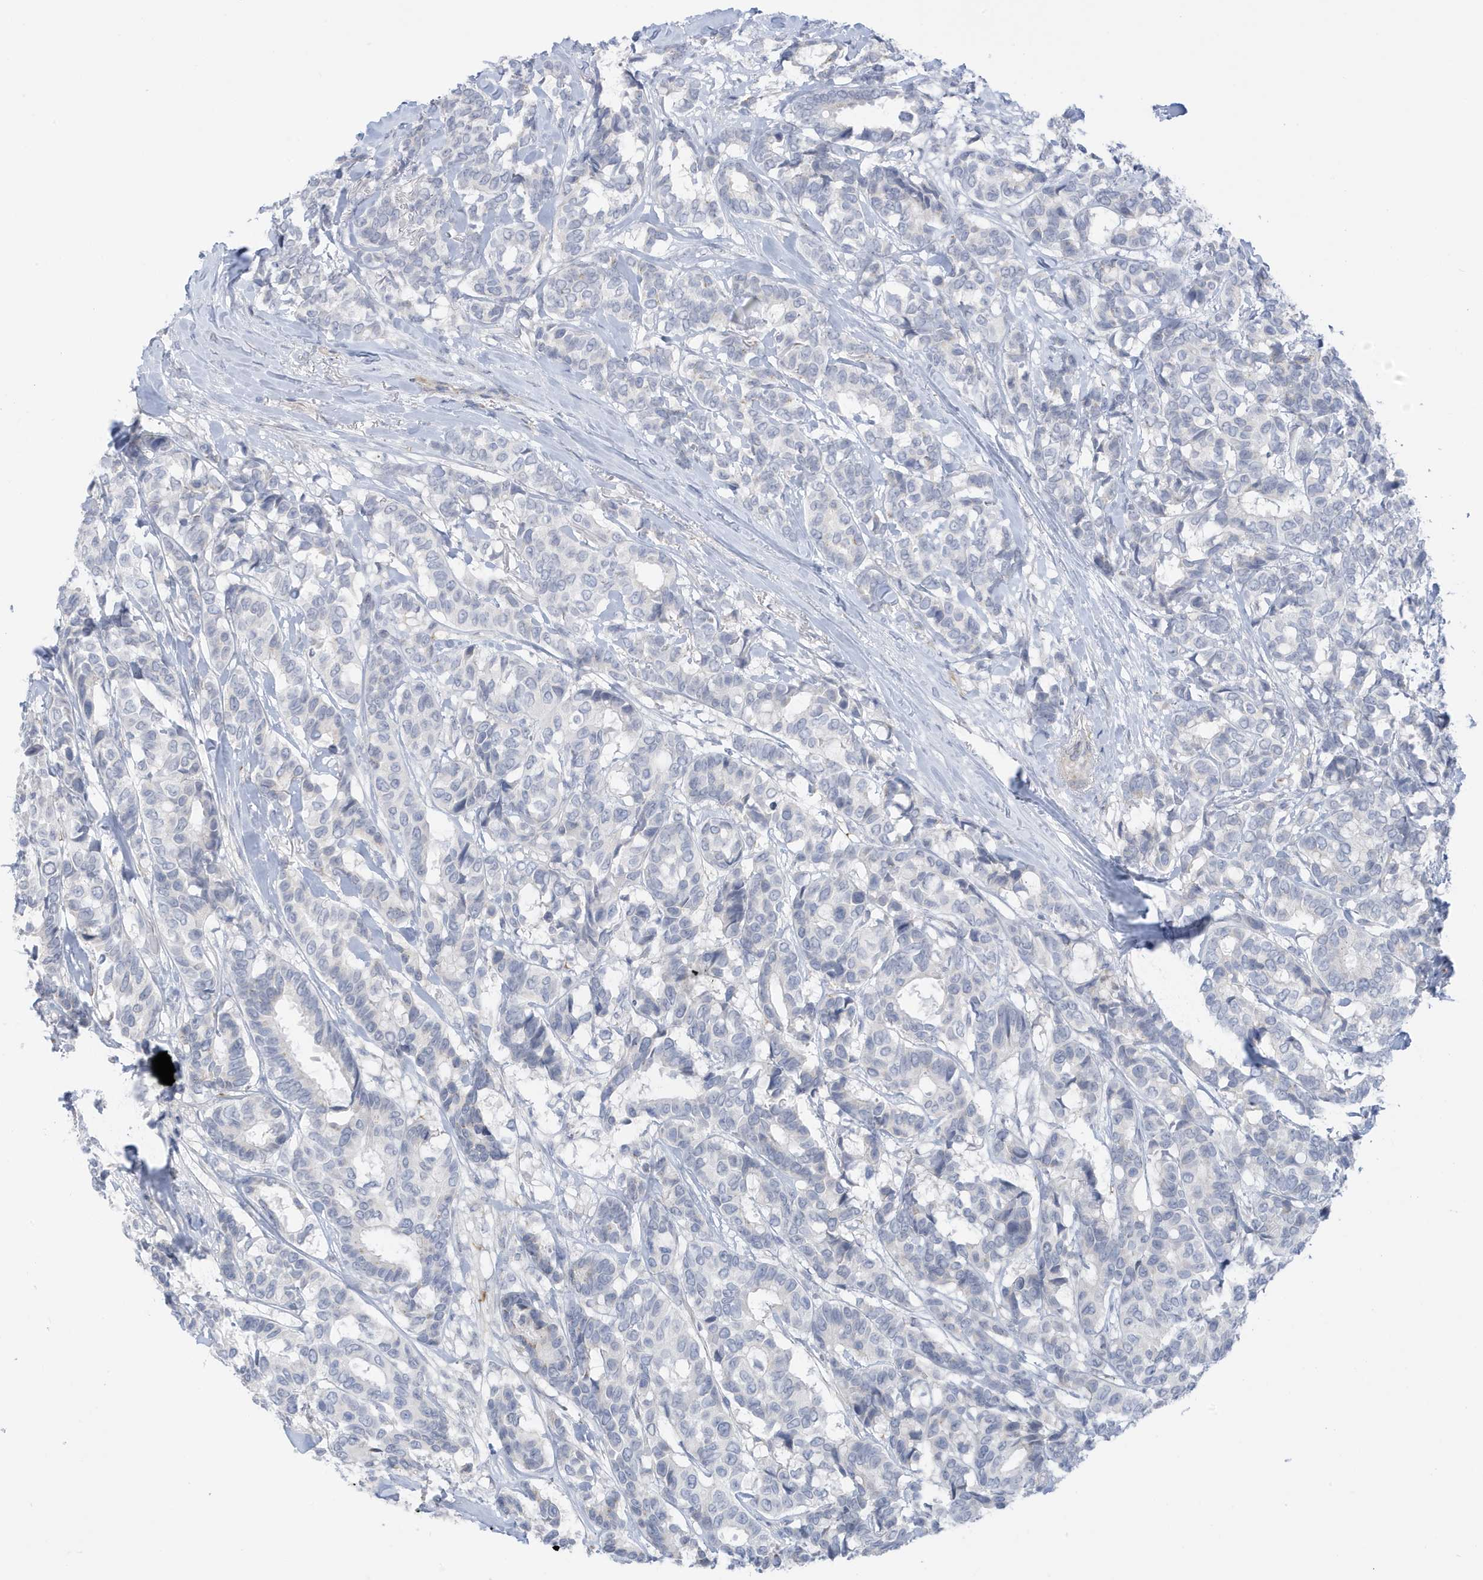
{"staining": {"intensity": "negative", "quantity": "none", "location": "none"}, "tissue": "breast cancer", "cell_type": "Tumor cells", "image_type": "cancer", "snomed": [{"axis": "morphology", "description": "Duct carcinoma"}, {"axis": "topography", "description": "Breast"}], "caption": "Immunohistochemistry (IHC) image of breast infiltrating ductal carcinoma stained for a protein (brown), which reveals no expression in tumor cells. The staining is performed using DAB brown chromogen with nuclei counter-stained in using hematoxylin.", "gene": "PERM1", "patient": {"sex": "female", "age": 87}}